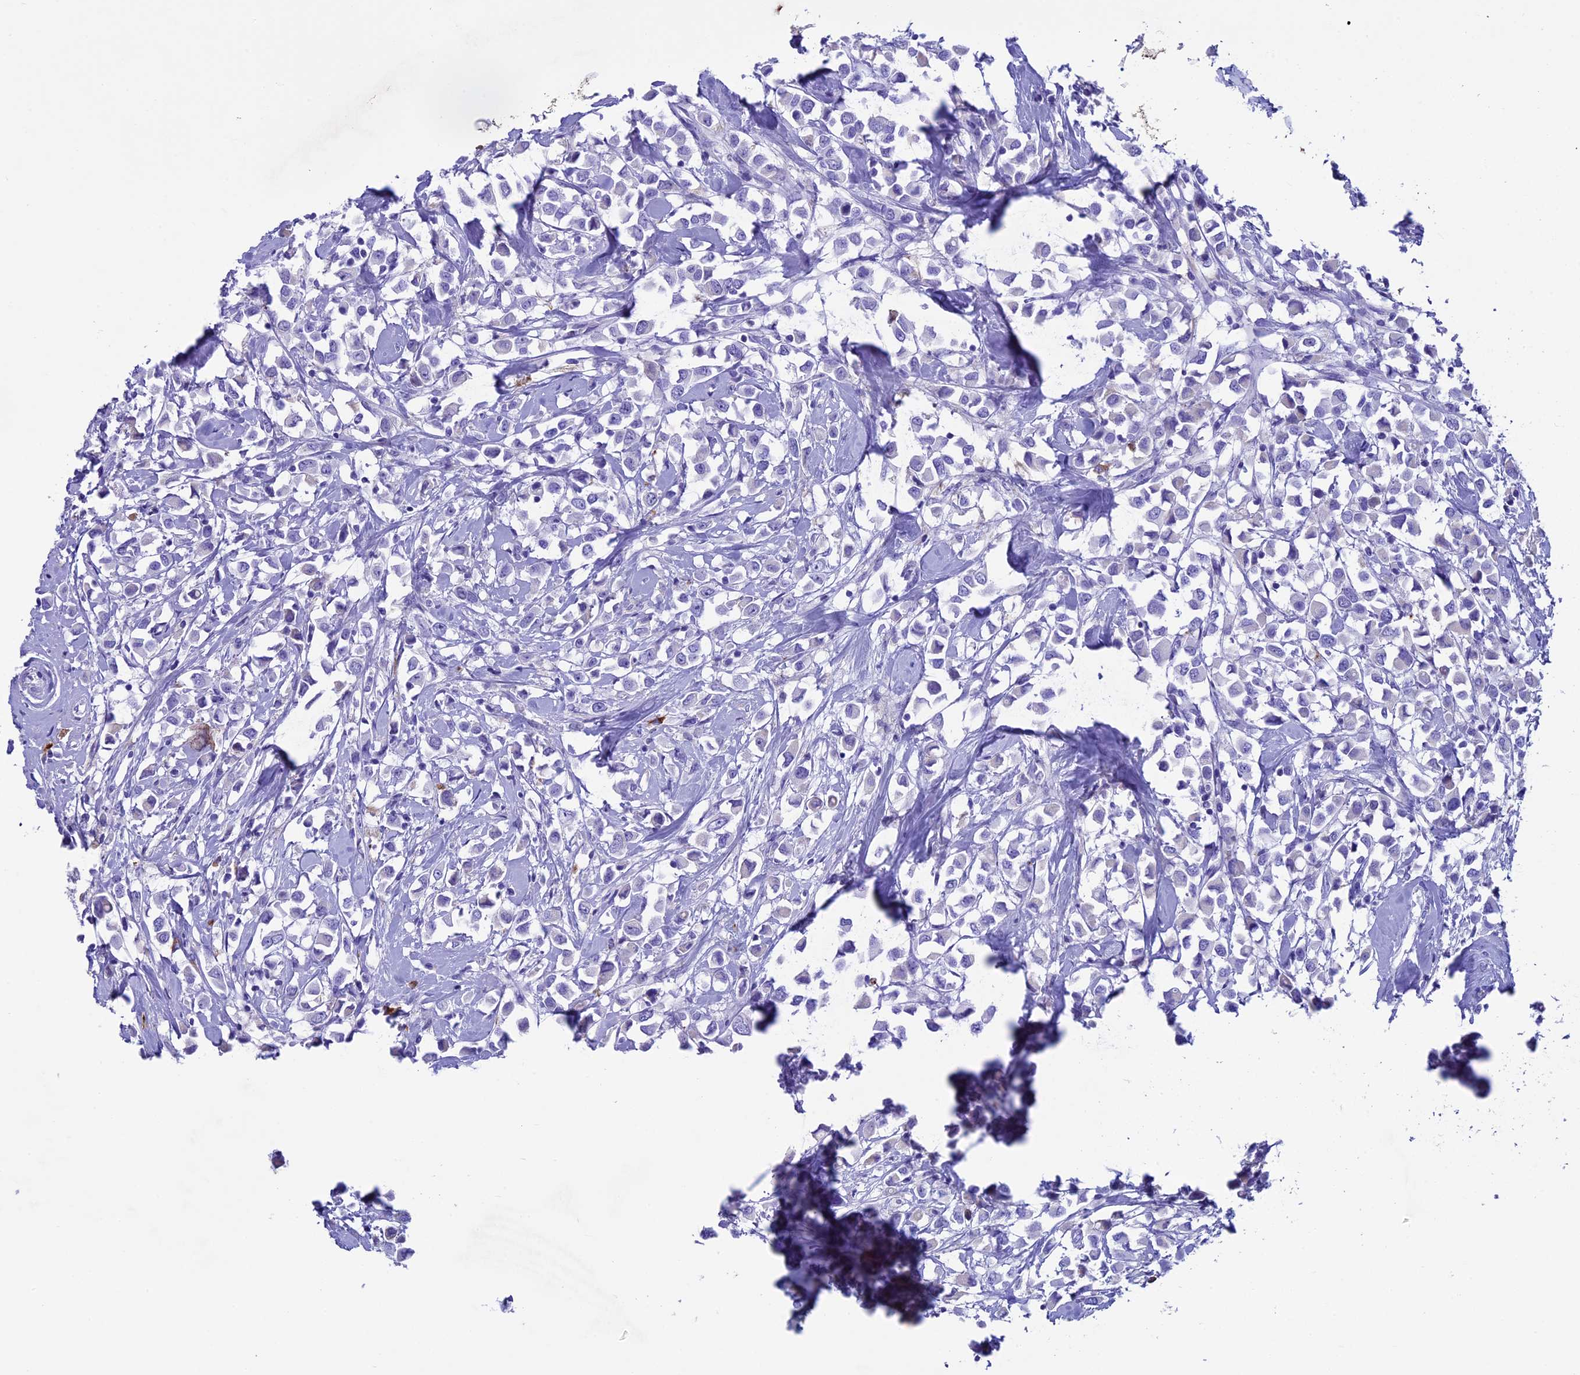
{"staining": {"intensity": "negative", "quantity": "none", "location": "none"}, "tissue": "breast cancer", "cell_type": "Tumor cells", "image_type": "cancer", "snomed": [{"axis": "morphology", "description": "Duct carcinoma"}, {"axis": "topography", "description": "Breast"}], "caption": "DAB (3,3'-diaminobenzidine) immunohistochemical staining of human breast infiltrating ductal carcinoma exhibits no significant positivity in tumor cells.", "gene": "IGSF6", "patient": {"sex": "female", "age": 61}}